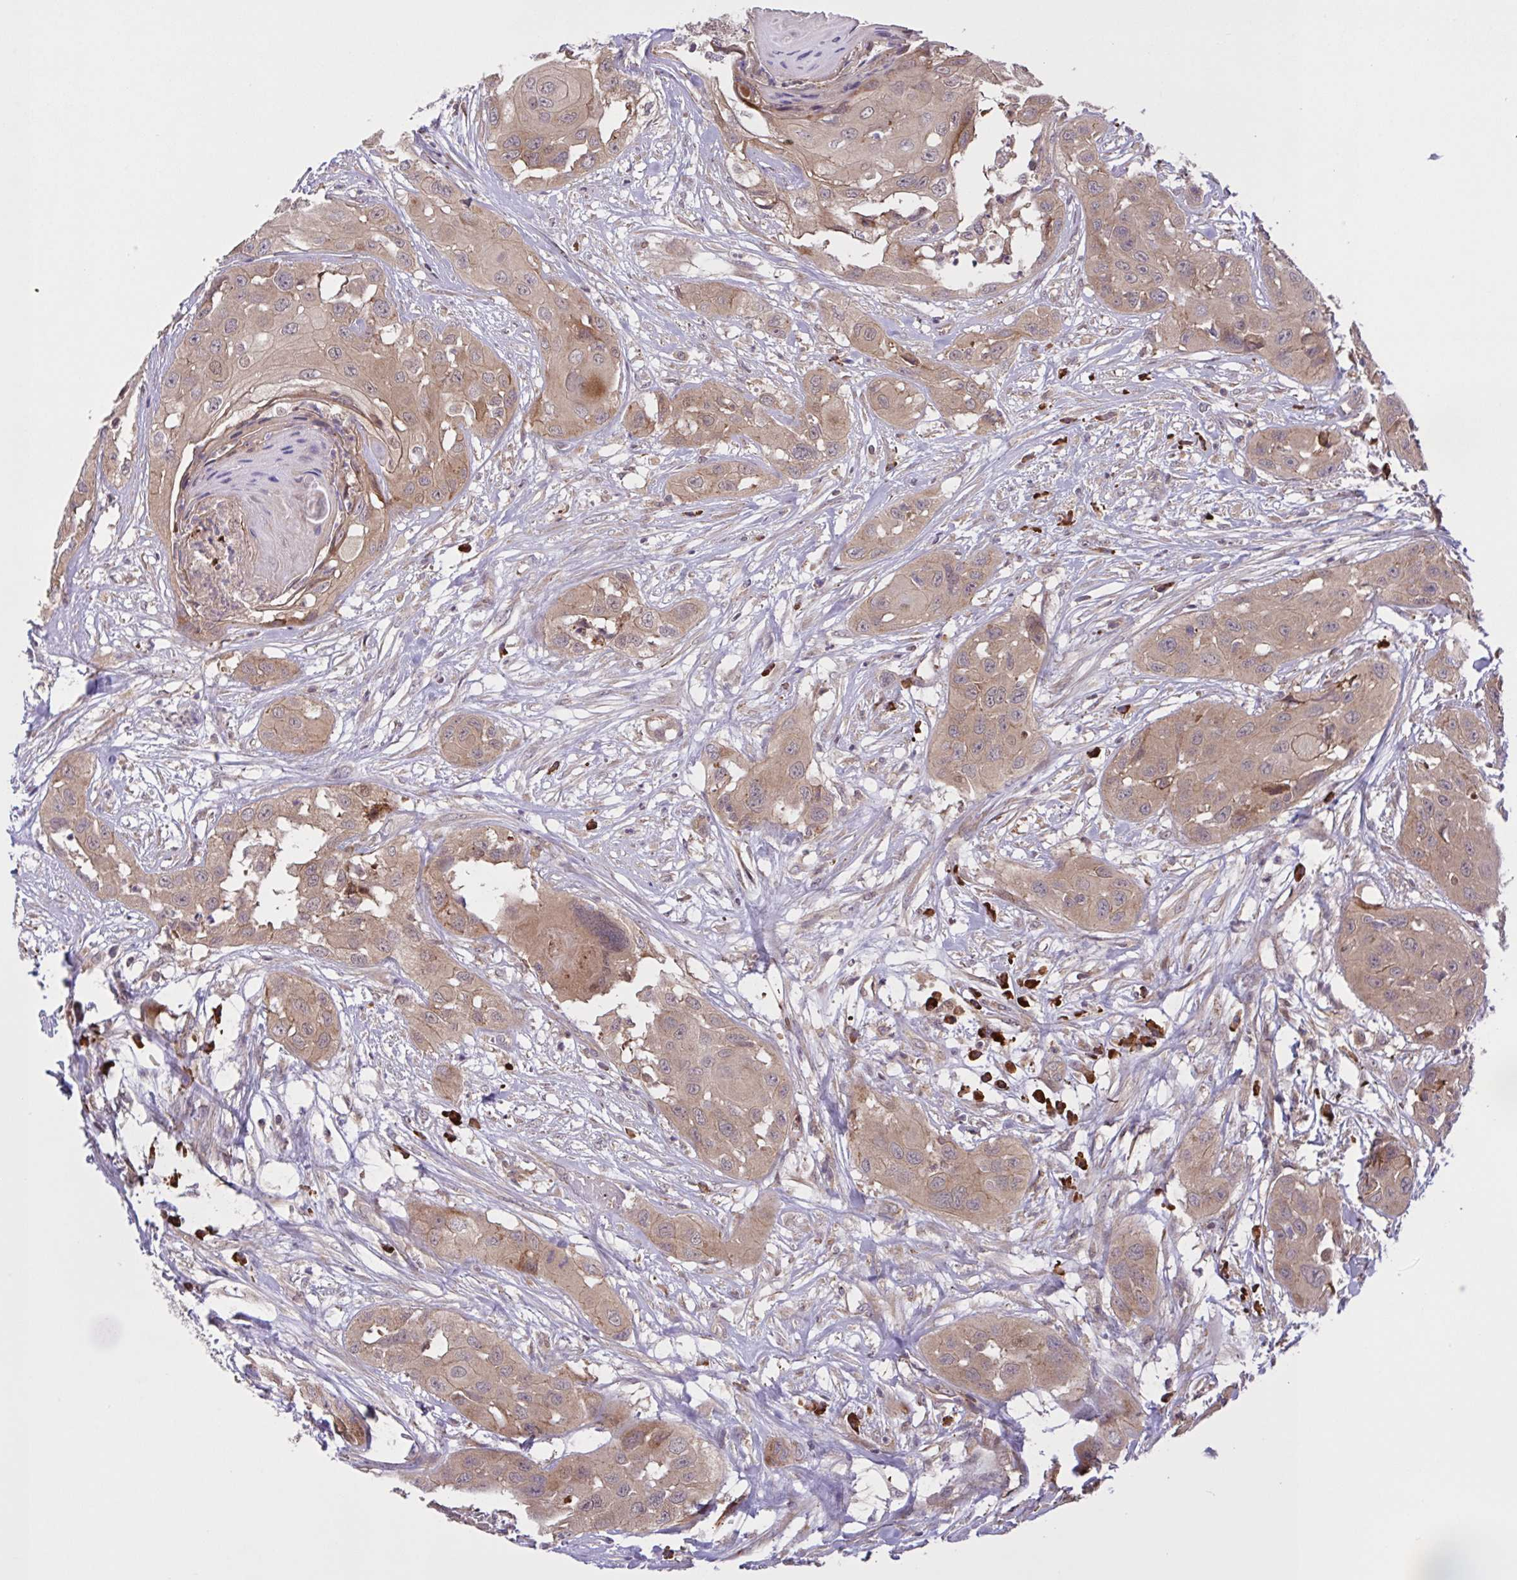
{"staining": {"intensity": "moderate", "quantity": ">75%", "location": "cytoplasmic/membranous"}, "tissue": "head and neck cancer", "cell_type": "Tumor cells", "image_type": "cancer", "snomed": [{"axis": "morphology", "description": "Squamous cell carcinoma, NOS"}, {"axis": "topography", "description": "Head-Neck"}], "caption": "A micrograph of human squamous cell carcinoma (head and neck) stained for a protein demonstrates moderate cytoplasmic/membranous brown staining in tumor cells. Nuclei are stained in blue.", "gene": "INTS10", "patient": {"sex": "male", "age": 83}}